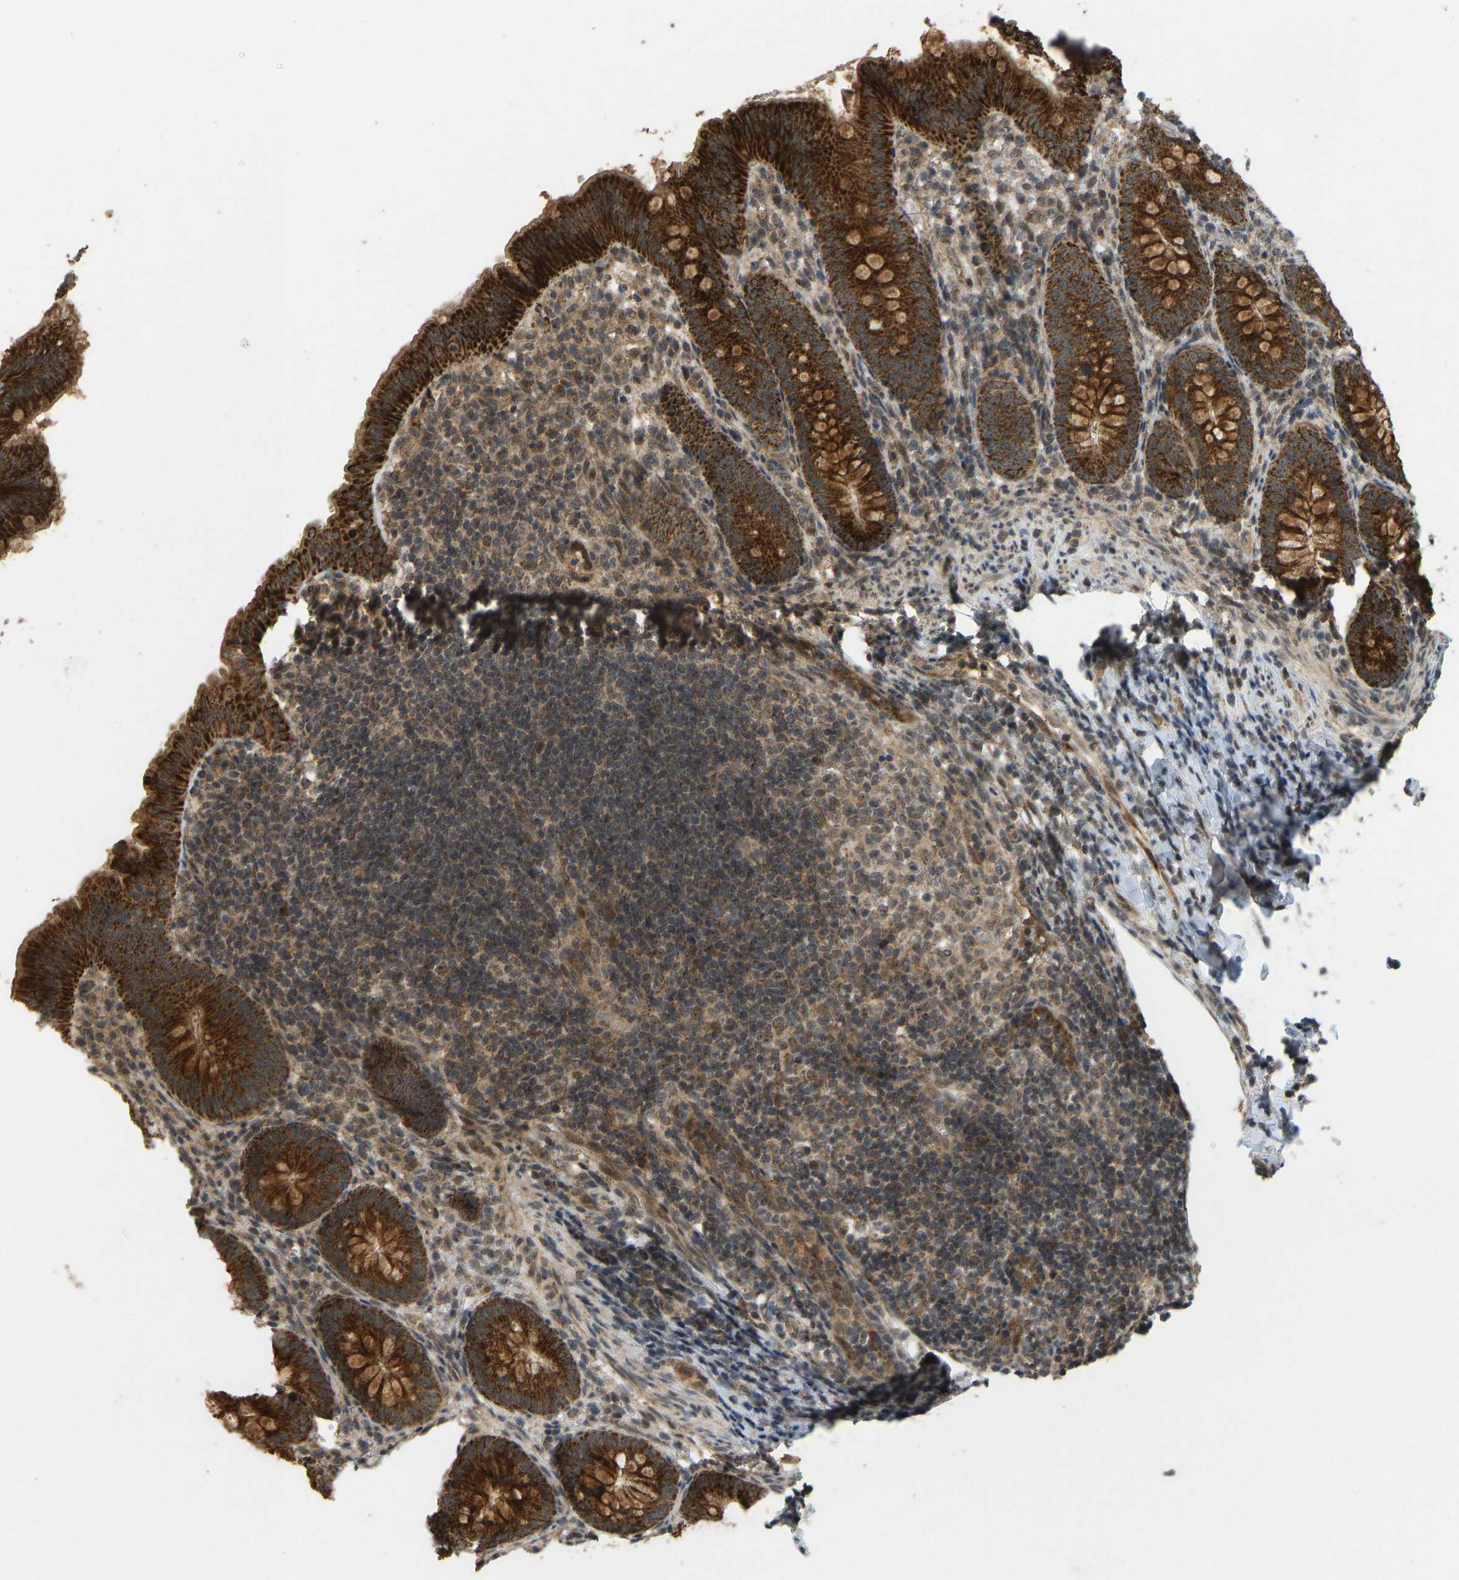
{"staining": {"intensity": "strong", "quantity": ">75%", "location": "cytoplasmic/membranous"}, "tissue": "appendix", "cell_type": "Glandular cells", "image_type": "normal", "snomed": [{"axis": "morphology", "description": "Normal tissue, NOS"}, {"axis": "topography", "description": "Appendix"}], "caption": "Glandular cells show high levels of strong cytoplasmic/membranous staining in approximately >75% of cells in unremarkable appendix. The staining was performed using DAB to visualize the protein expression in brown, while the nuclei were stained in blue with hematoxylin (Magnification: 20x).", "gene": "ACADS", "patient": {"sex": "male", "age": 1}}